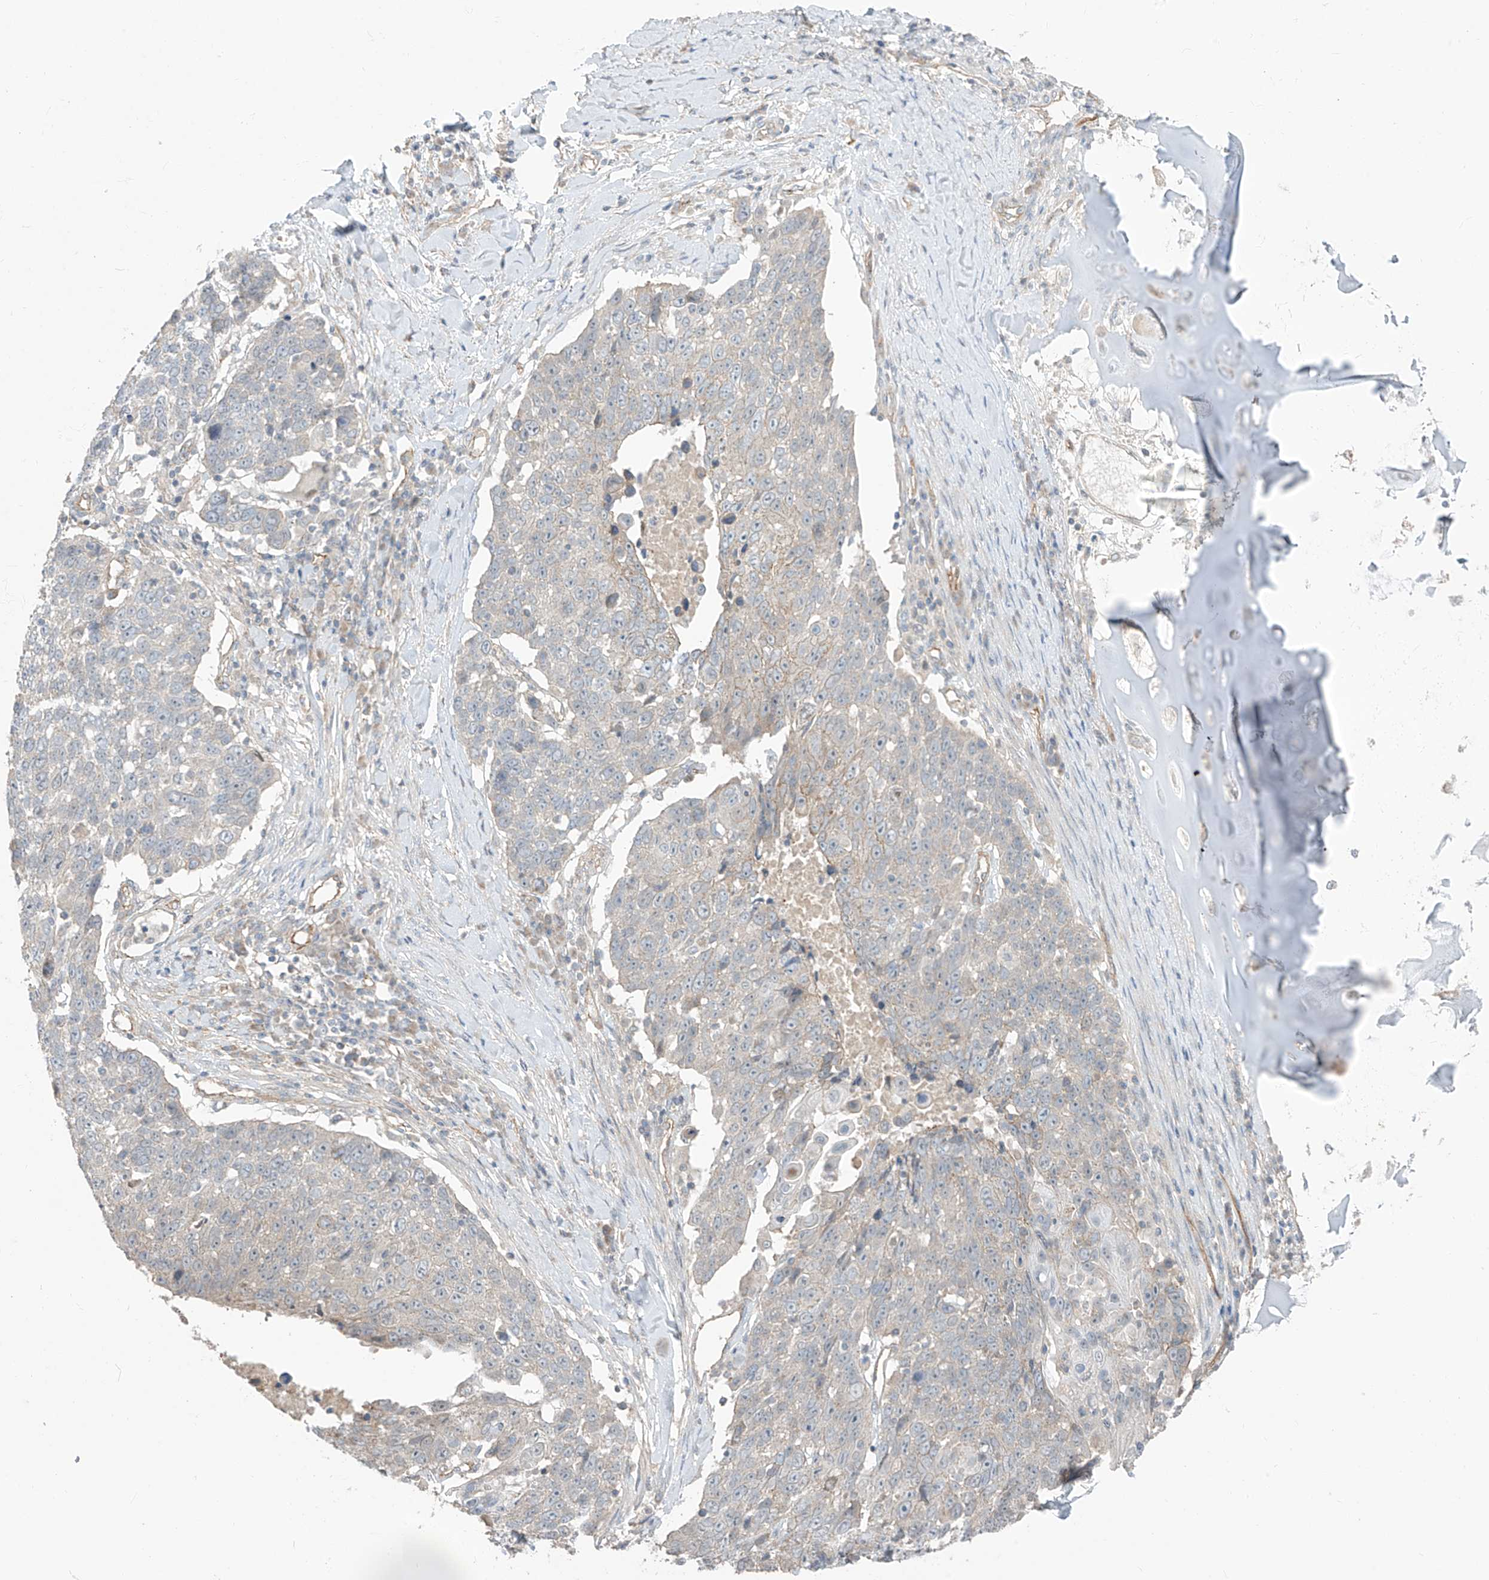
{"staining": {"intensity": "negative", "quantity": "none", "location": "none"}, "tissue": "lung cancer", "cell_type": "Tumor cells", "image_type": "cancer", "snomed": [{"axis": "morphology", "description": "Squamous cell carcinoma, NOS"}, {"axis": "topography", "description": "Lung"}], "caption": "An immunohistochemistry histopathology image of squamous cell carcinoma (lung) is shown. There is no staining in tumor cells of squamous cell carcinoma (lung).", "gene": "EPHX4", "patient": {"sex": "male", "age": 66}}